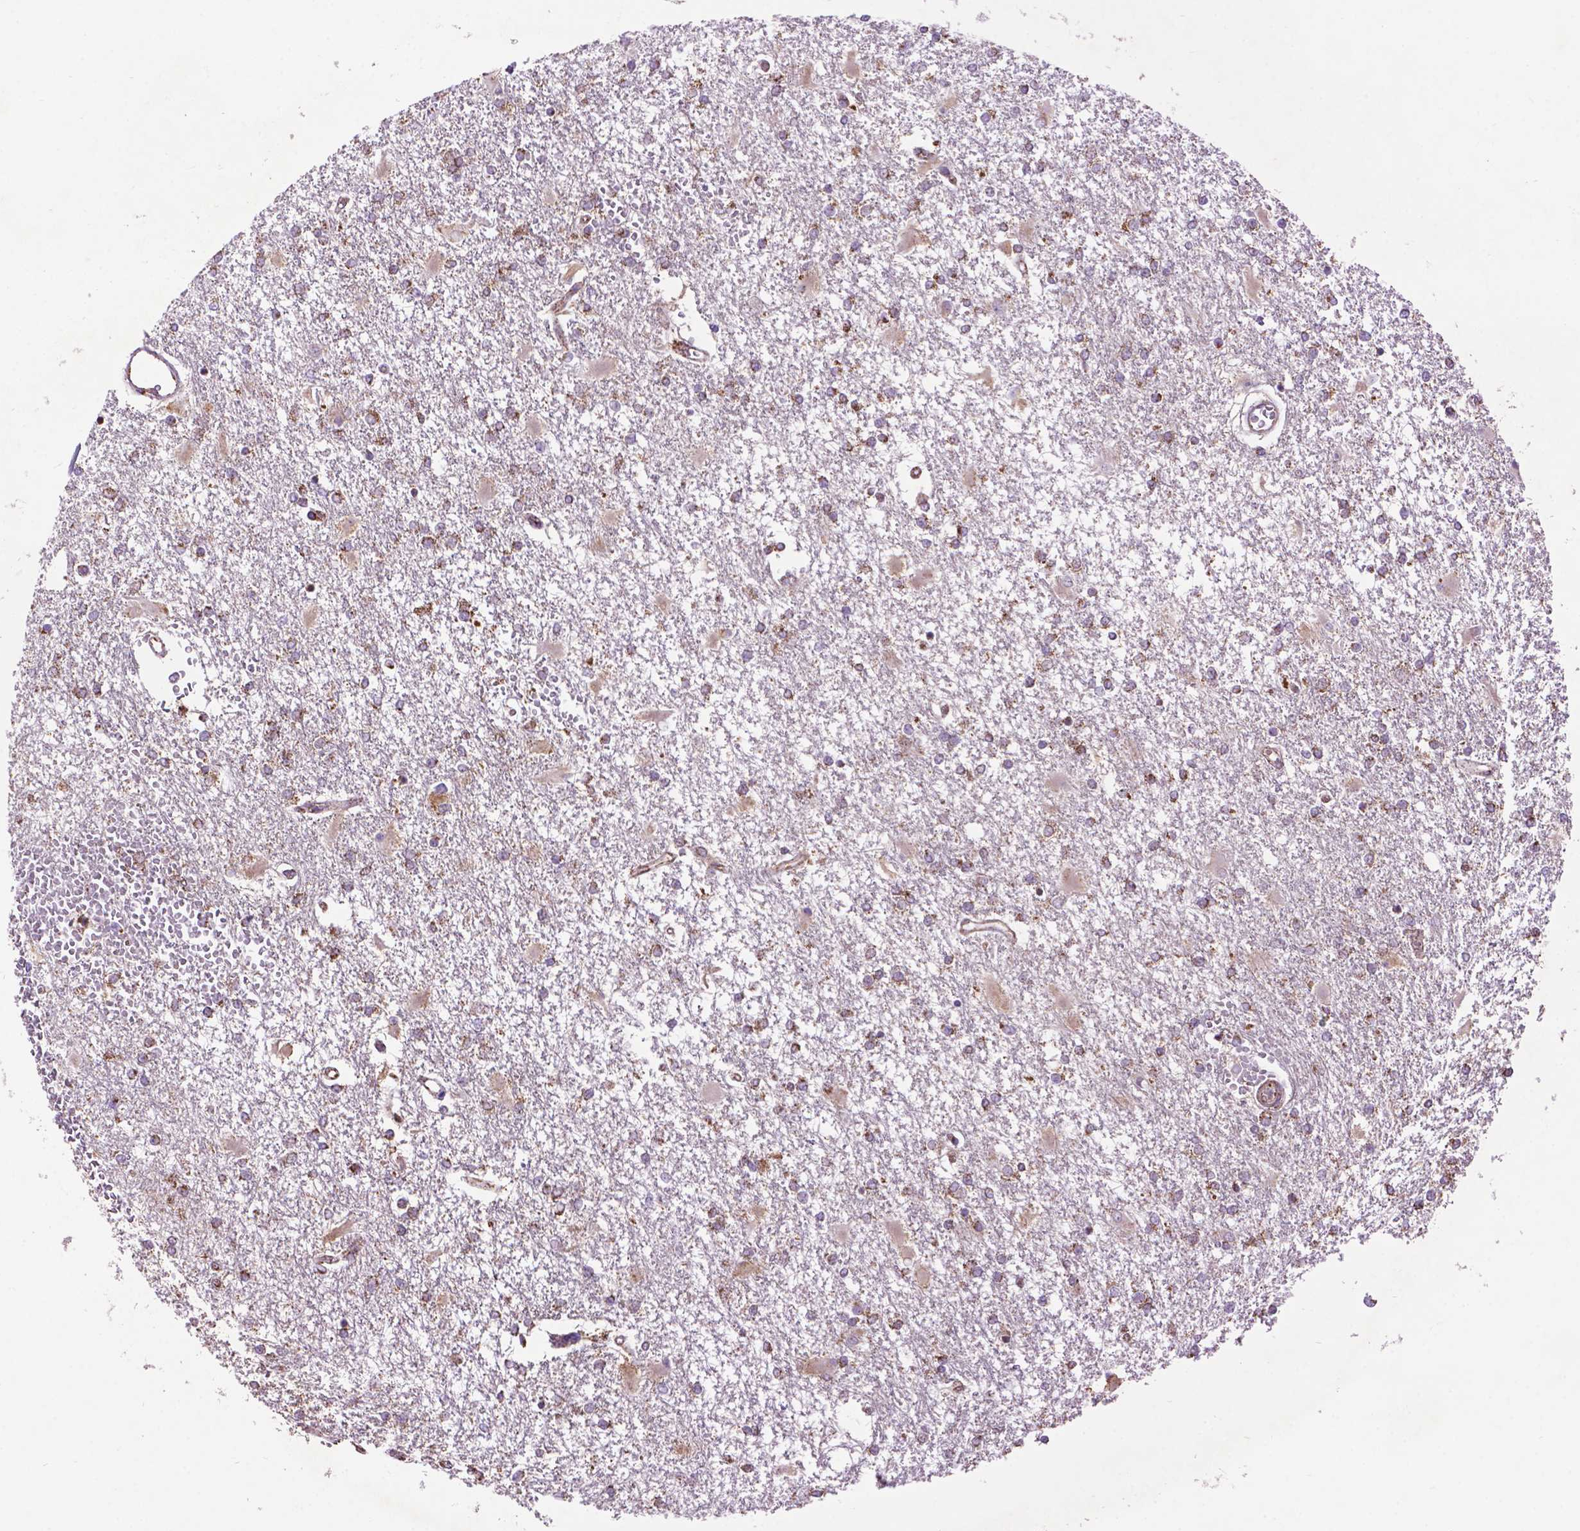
{"staining": {"intensity": "moderate", "quantity": "25%-75%", "location": "cytoplasmic/membranous"}, "tissue": "glioma", "cell_type": "Tumor cells", "image_type": "cancer", "snomed": [{"axis": "morphology", "description": "Glioma, malignant, High grade"}, {"axis": "topography", "description": "Cerebral cortex"}], "caption": "High-grade glioma (malignant) was stained to show a protein in brown. There is medium levels of moderate cytoplasmic/membranous positivity in about 25%-75% of tumor cells.", "gene": "PYCR3", "patient": {"sex": "male", "age": 79}}